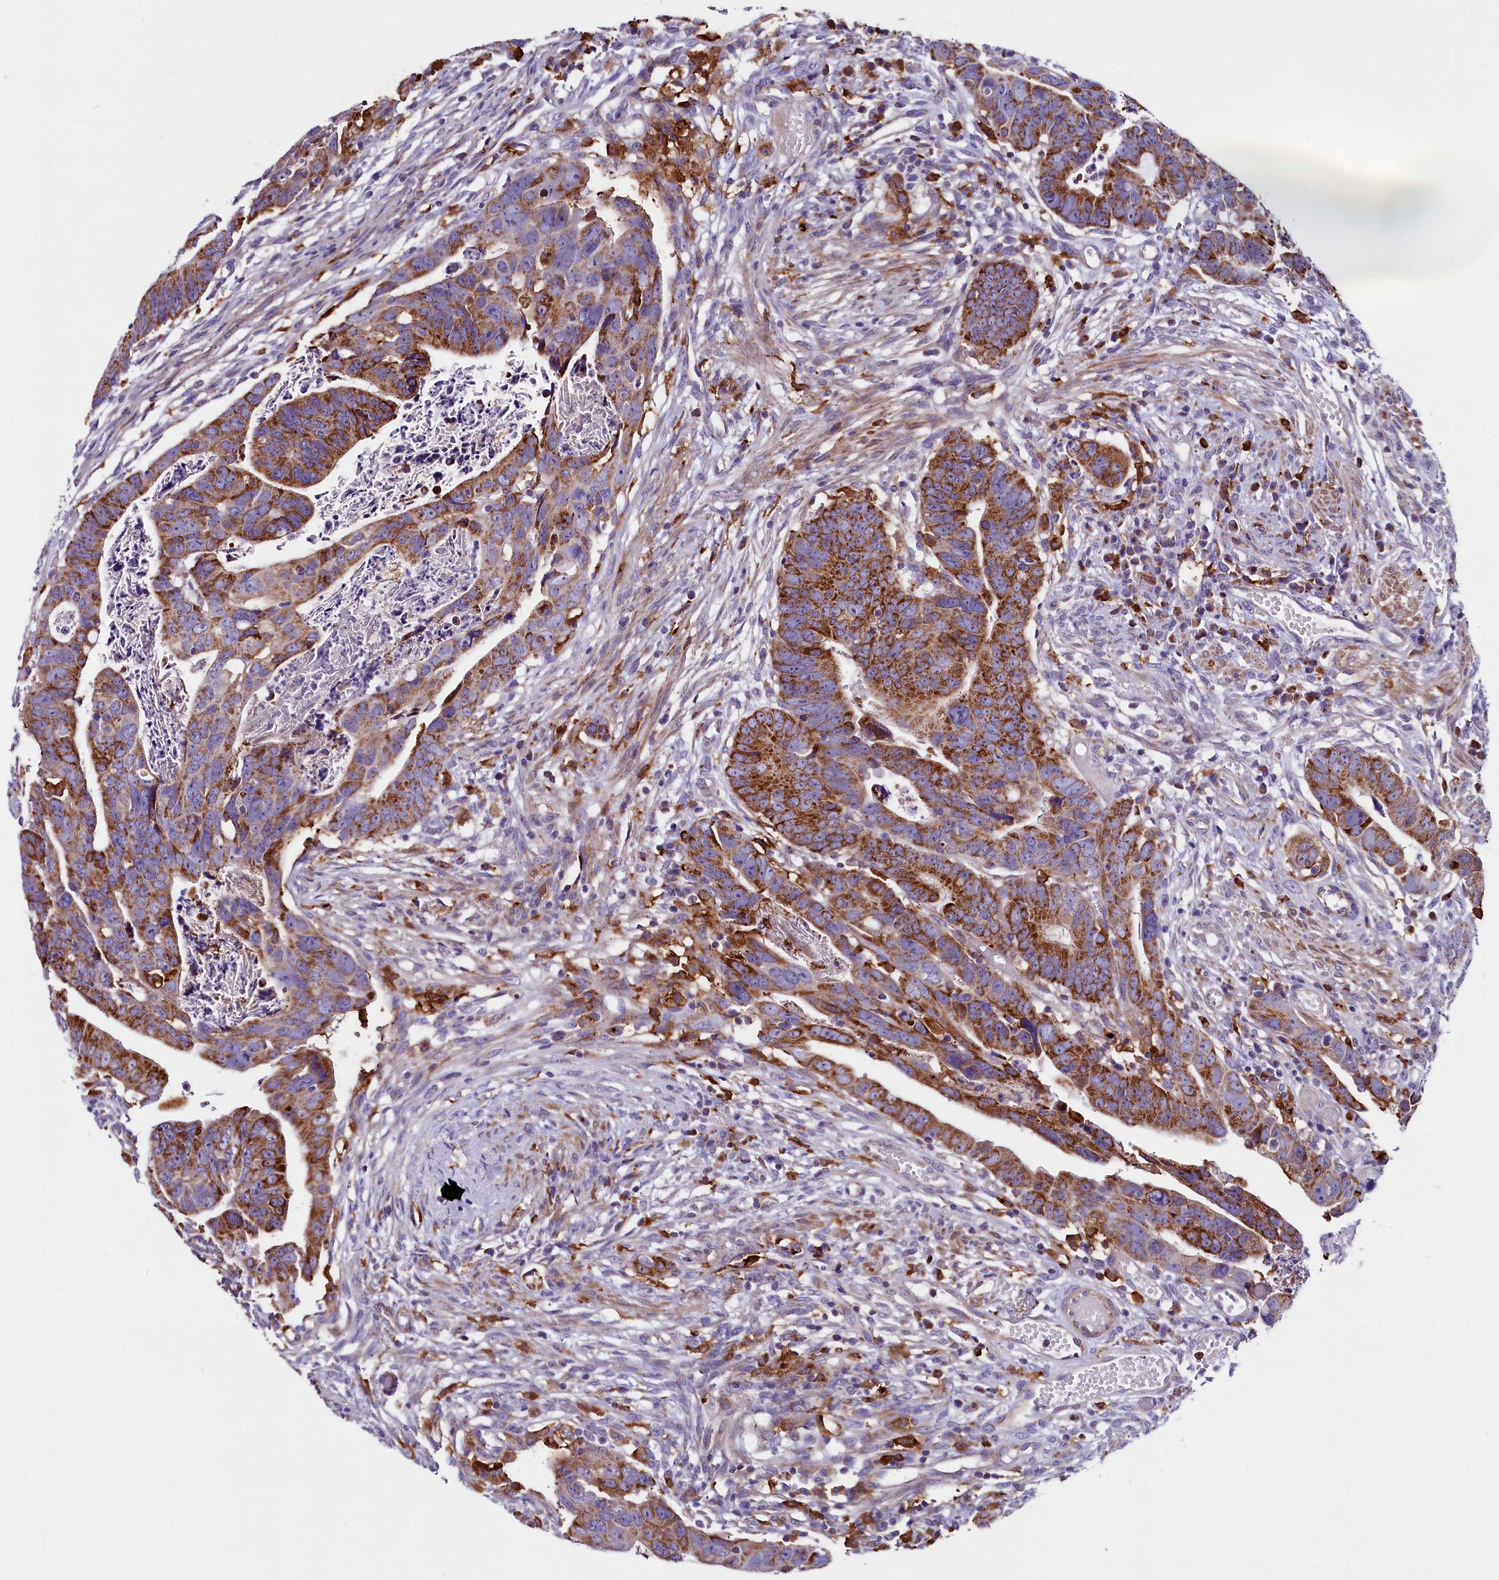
{"staining": {"intensity": "strong", "quantity": ">75%", "location": "cytoplasmic/membranous"}, "tissue": "colorectal cancer", "cell_type": "Tumor cells", "image_type": "cancer", "snomed": [{"axis": "morphology", "description": "Adenocarcinoma, NOS"}, {"axis": "topography", "description": "Rectum"}], "caption": "Immunohistochemical staining of colorectal adenocarcinoma demonstrates high levels of strong cytoplasmic/membranous protein staining in approximately >75% of tumor cells.", "gene": "IL20RA", "patient": {"sex": "female", "age": 65}}